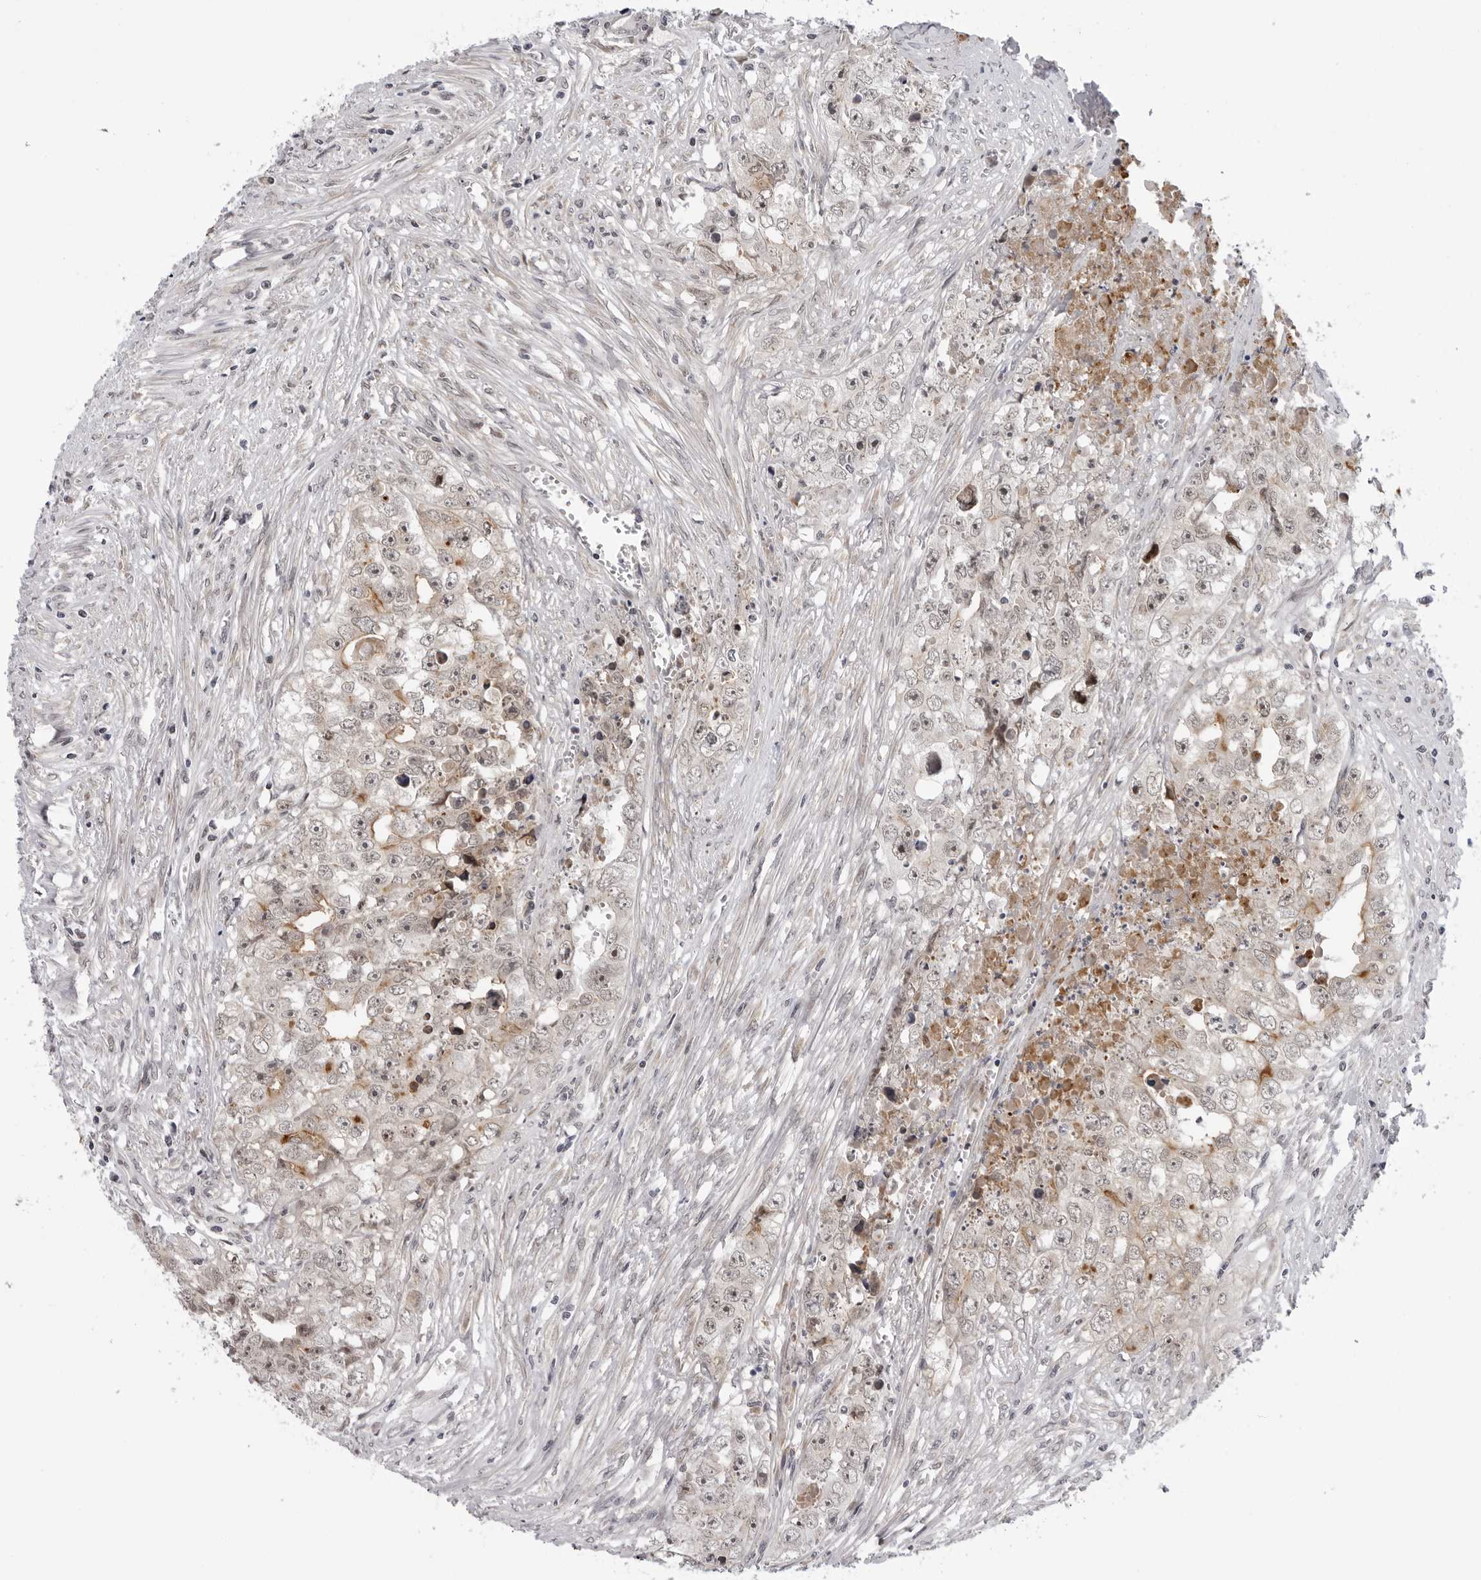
{"staining": {"intensity": "moderate", "quantity": "25%-75%", "location": "nuclear"}, "tissue": "testis cancer", "cell_type": "Tumor cells", "image_type": "cancer", "snomed": [{"axis": "morphology", "description": "Seminoma, NOS"}, {"axis": "morphology", "description": "Carcinoma, Embryonal, NOS"}, {"axis": "topography", "description": "Testis"}], "caption": "Testis cancer stained with a protein marker displays moderate staining in tumor cells.", "gene": "ALPK2", "patient": {"sex": "male", "age": 43}}